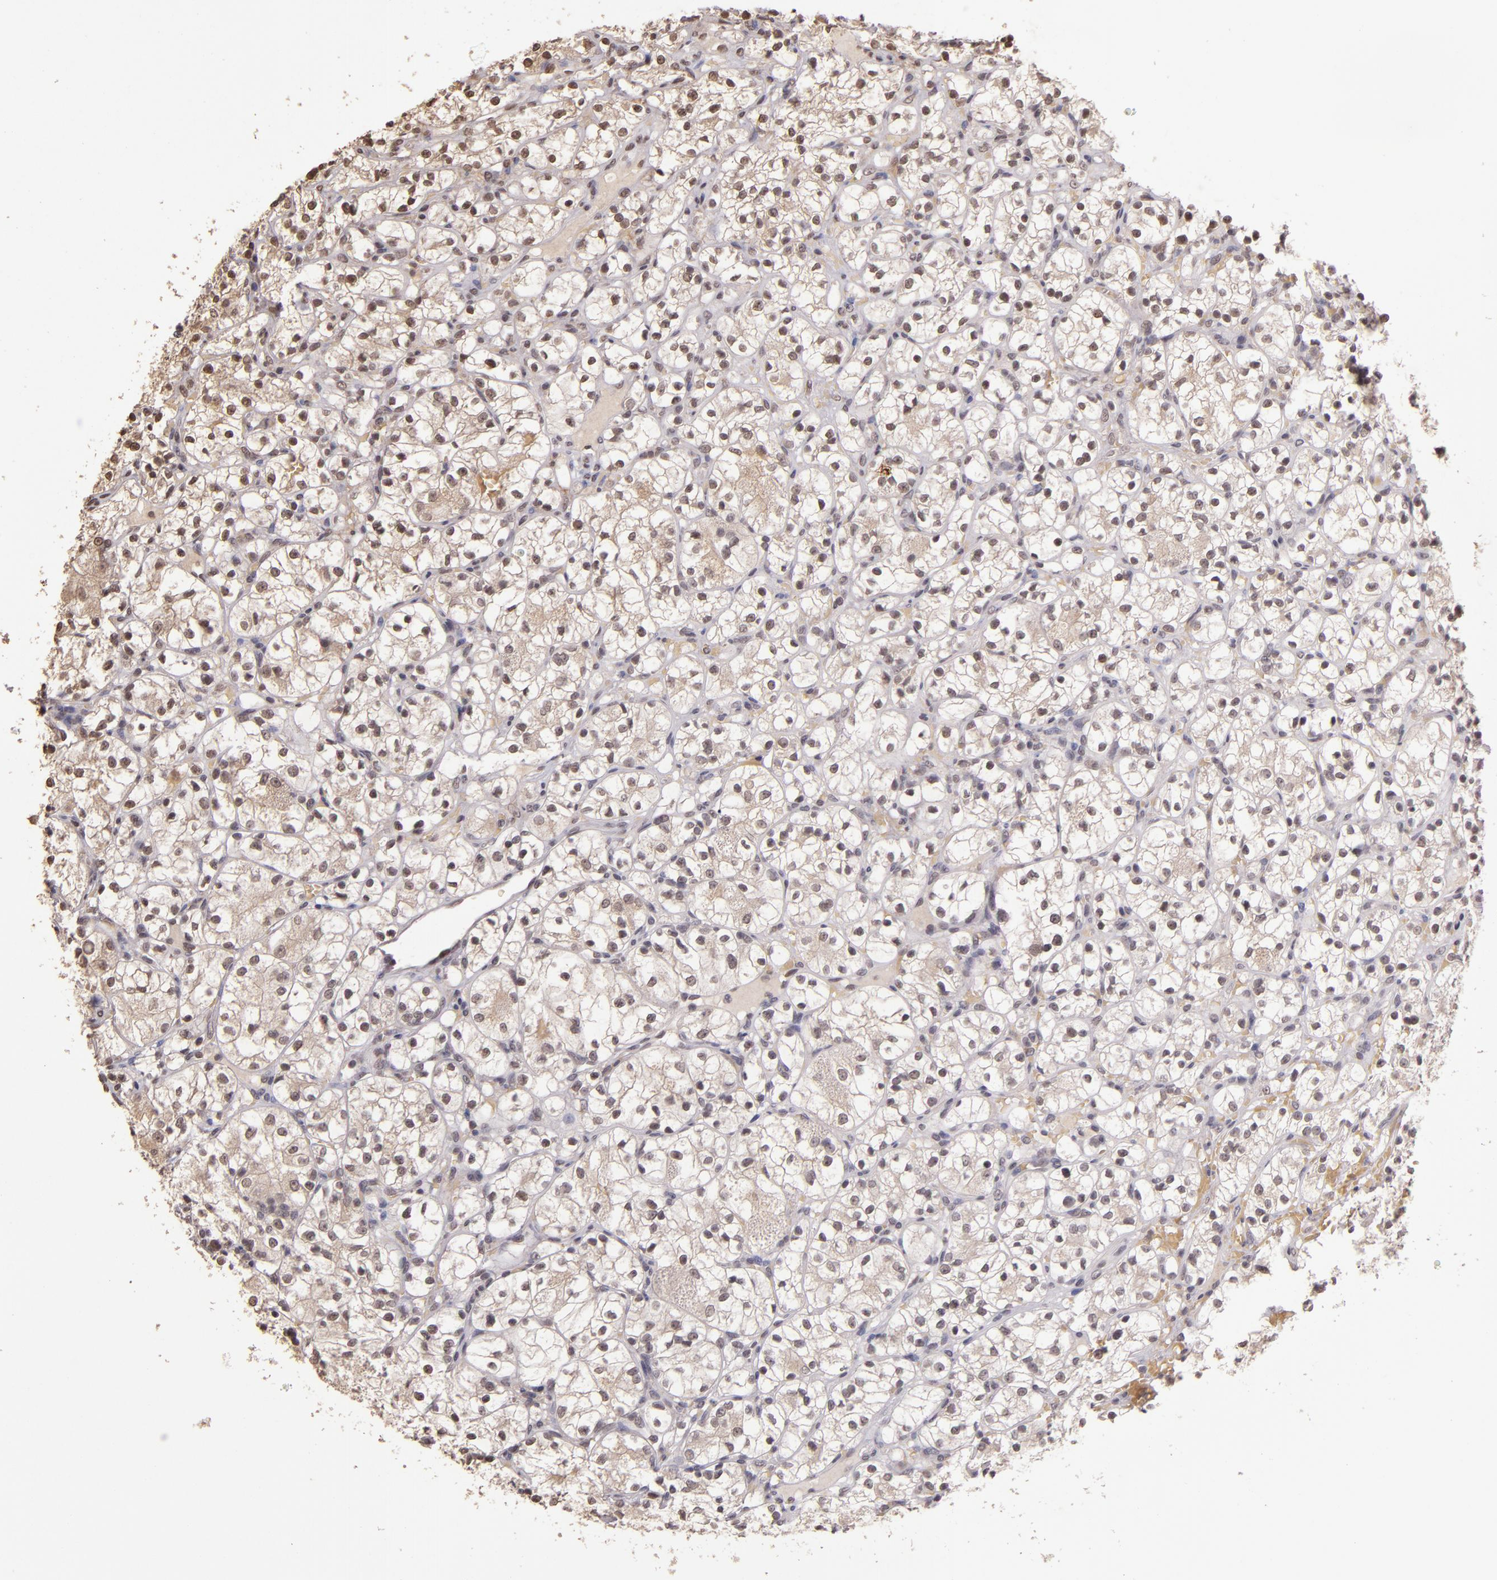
{"staining": {"intensity": "negative", "quantity": "none", "location": "none"}, "tissue": "renal cancer", "cell_type": "Tumor cells", "image_type": "cancer", "snomed": [{"axis": "morphology", "description": "Adenocarcinoma, NOS"}, {"axis": "topography", "description": "Kidney"}], "caption": "Human renal cancer (adenocarcinoma) stained for a protein using IHC reveals no staining in tumor cells.", "gene": "CUL1", "patient": {"sex": "female", "age": 60}}